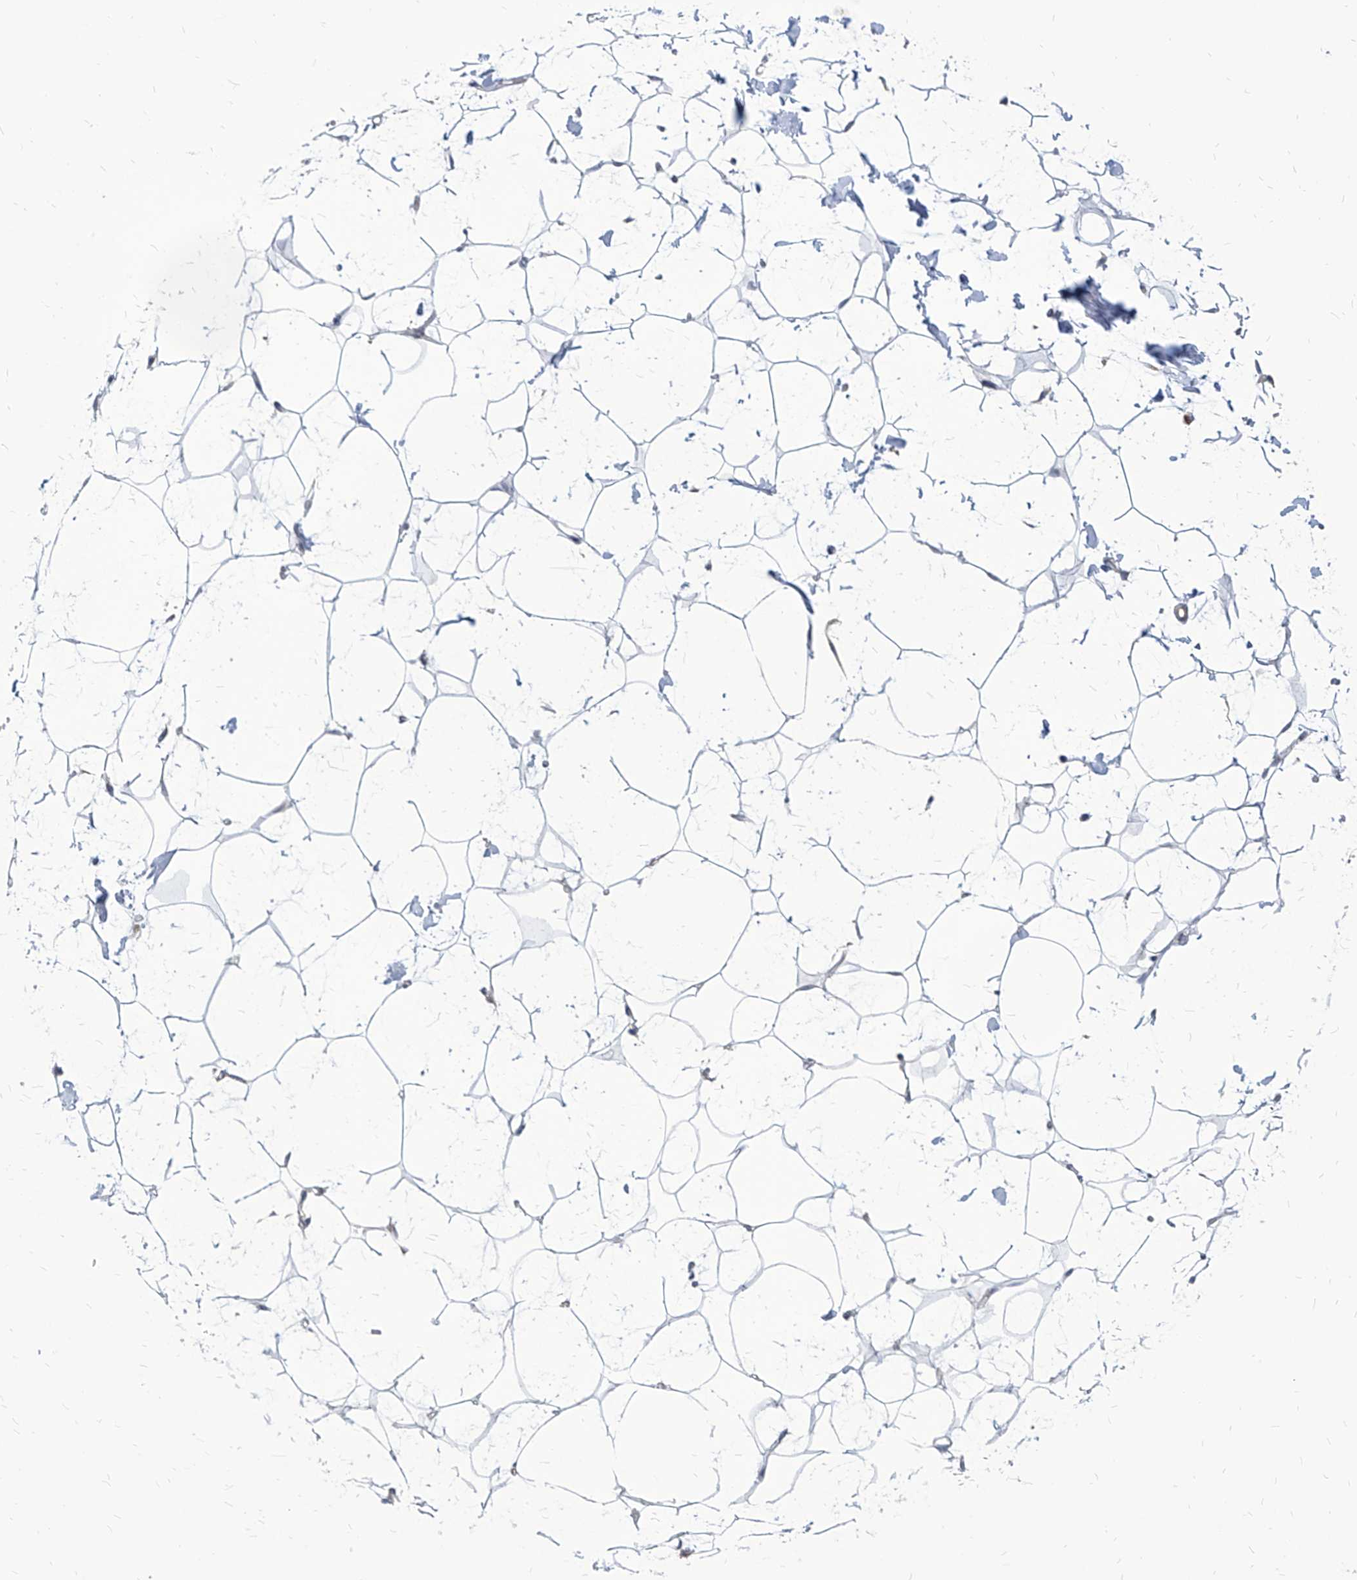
{"staining": {"intensity": "weak", "quantity": ">75%", "location": "cytoplasmic/membranous"}, "tissue": "adipose tissue", "cell_type": "Adipocytes", "image_type": "normal", "snomed": [{"axis": "morphology", "description": "Normal tissue, NOS"}, {"axis": "topography", "description": "Breast"}], "caption": "Immunohistochemical staining of normal human adipose tissue reveals weak cytoplasmic/membranous protein positivity in approximately >75% of adipocytes.", "gene": "FAM83B", "patient": {"sex": "female", "age": 23}}